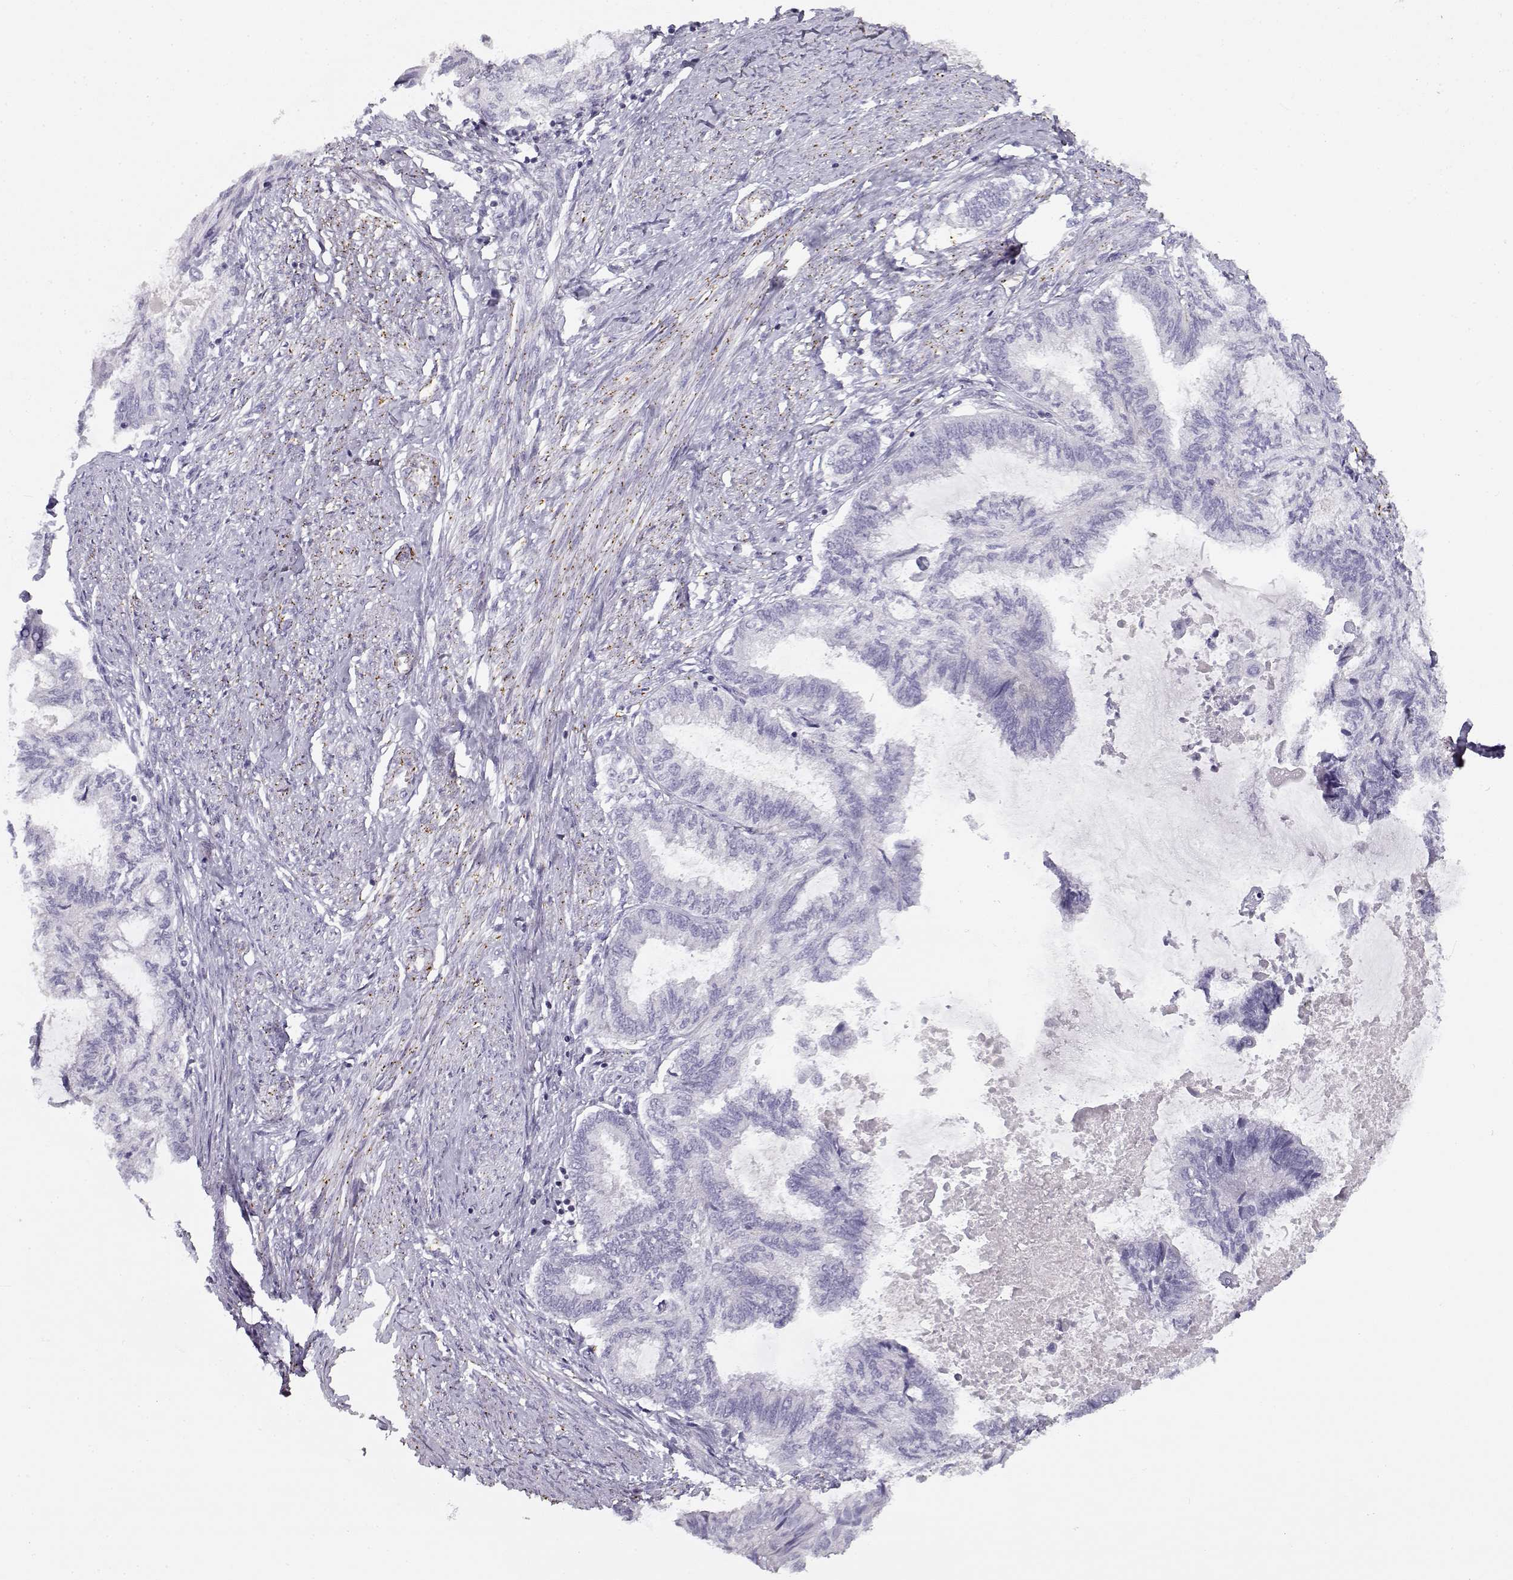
{"staining": {"intensity": "negative", "quantity": "none", "location": "none"}, "tissue": "endometrial cancer", "cell_type": "Tumor cells", "image_type": "cancer", "snomed": [{"axis": "morphology", "description": "Adenocarcinoma, NOS"}, {"axis": "topography", "description": "Endometrium"}], "caption": "Endometrial cancer was stained to show a protein in brown. There is no significant positivity in tumor cells.", "gene": "MYO1A", "patient": {"sex": "female", "age": 86}}